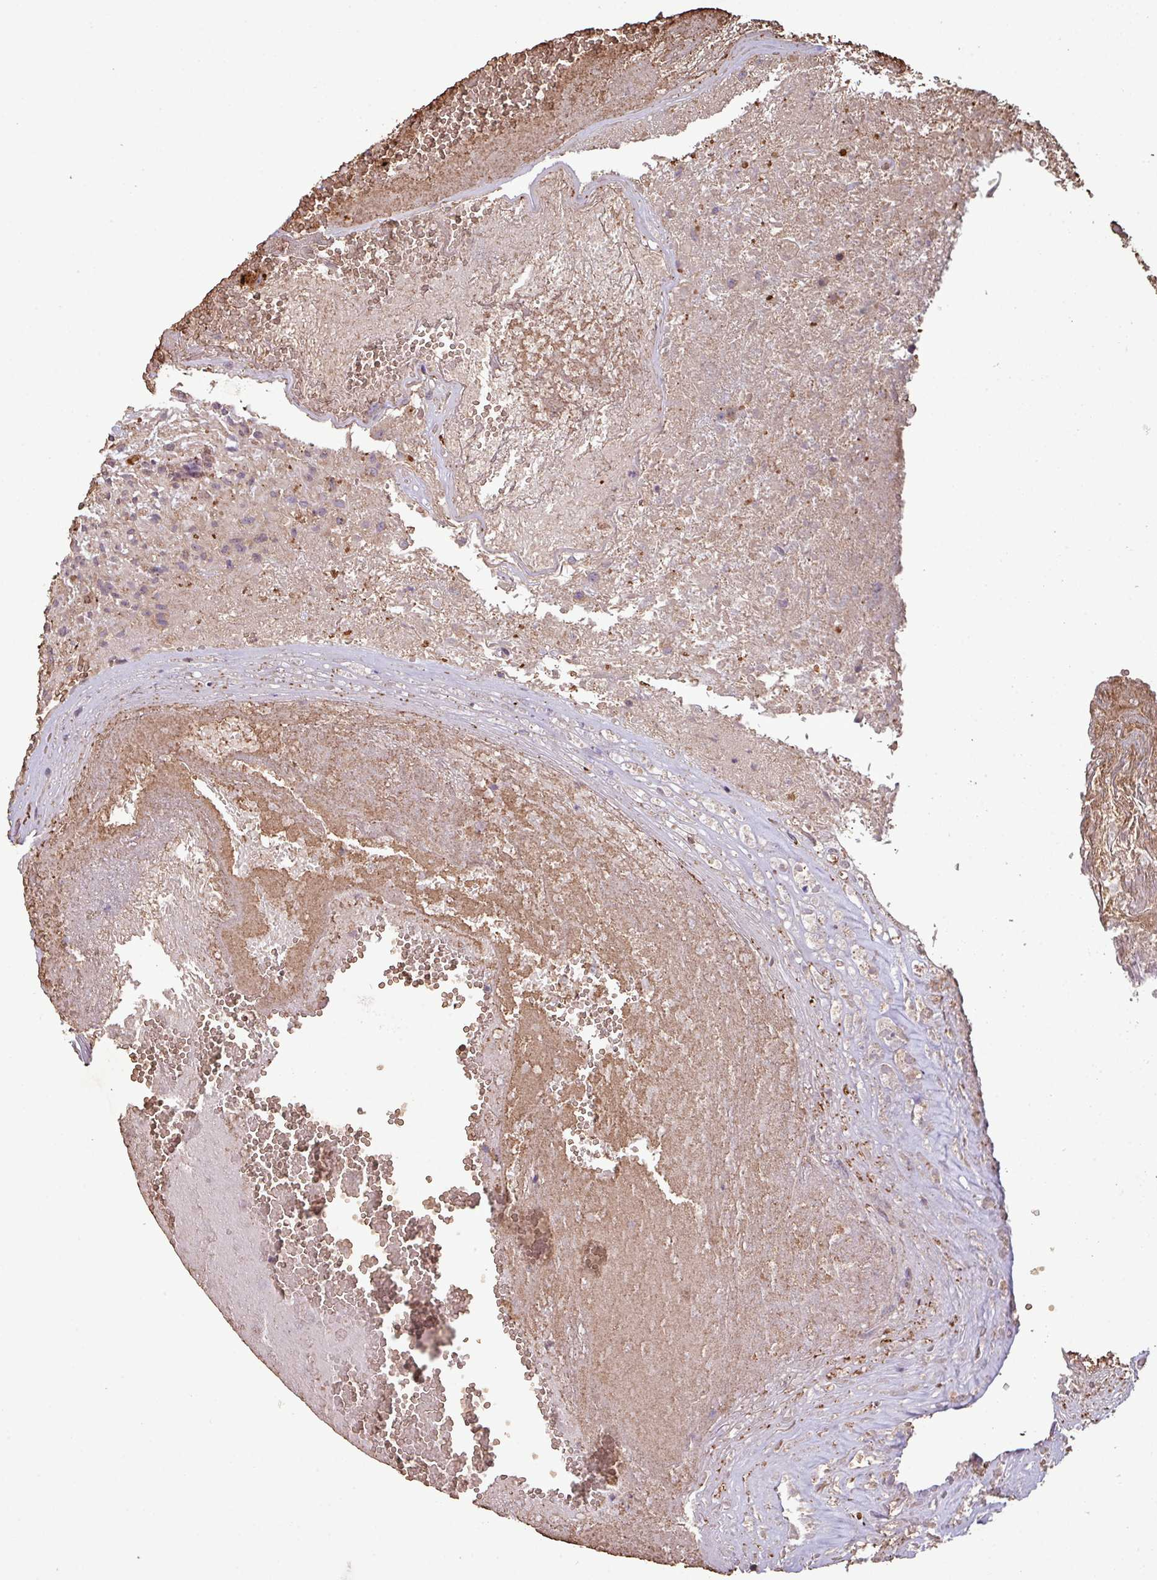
{"staining": {"intensity": "negative", "quantity": "none", "location": "none"}, "tissue": "glioma", "cell_type": "Tumor cells", "image_type": "cancer", "snomed": [{"axis": "morphology", "description": "Glioma, malignant, High grade"}, {"axis": "topography", "description": "Brain"}], "caption": "Glioma was stained to show a protein in brown. There is no significant positivity in tumor cells.", "gene": "CAMK2B", "patient": {"sex": "male", "age": 56}}